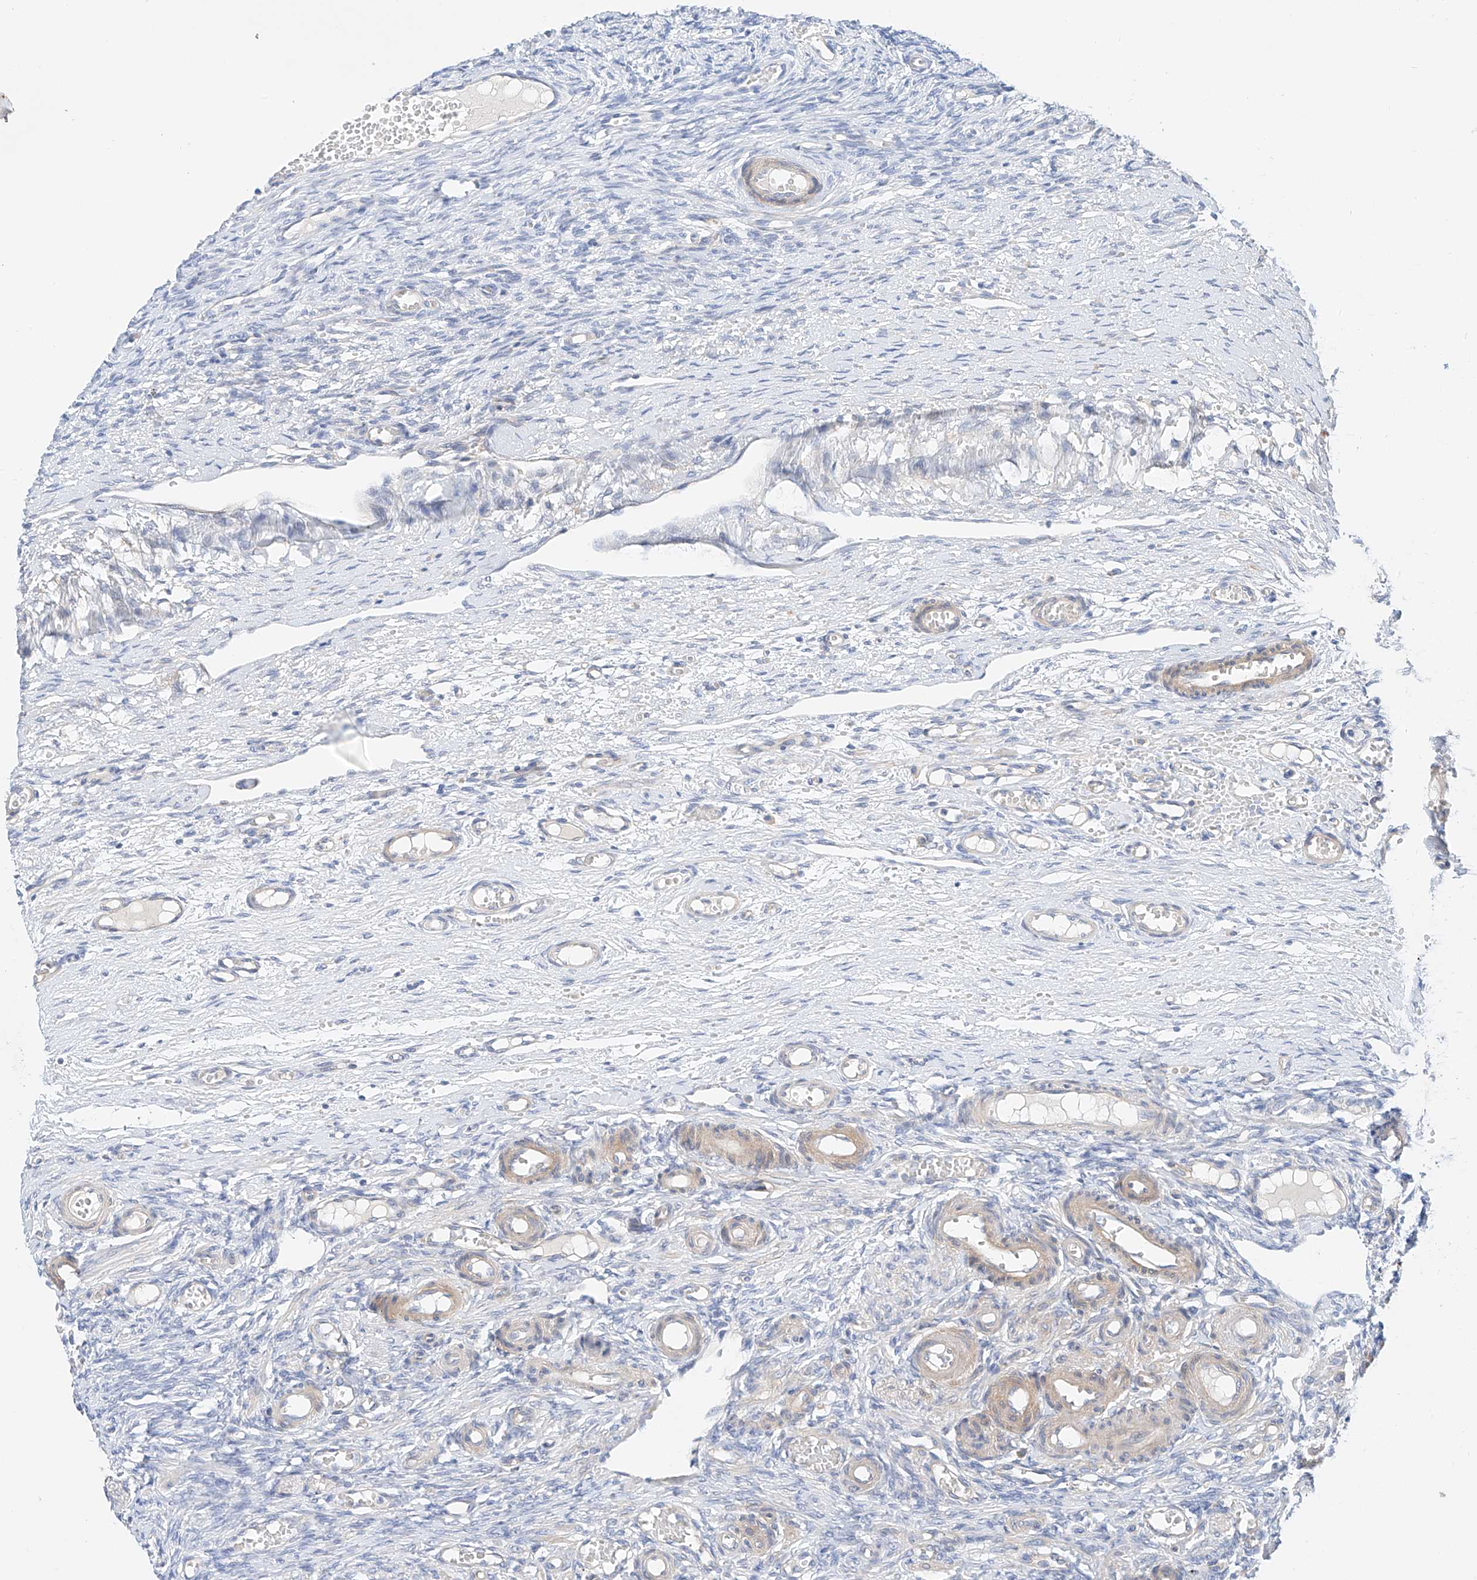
{"staining": {"intensity": "negative", "quantity": "none", "location": "none"}, "tissue": "ovary", "cell_type": "Ovarian stroma cells", "image_type": "normal", "snomed": [{"axis": "morphology", "description": "Adenocarcinoma, NOS"}, {"axis": "topography", "description": "Endometrium"}], "caption": "IHC photomicrograph of benign ovary: human ovary stained with DAB shows no significant protein expression in ovarian stroma cells.", "gene": "SBSPON", "patient": {"sex": "female", "age": 32}}